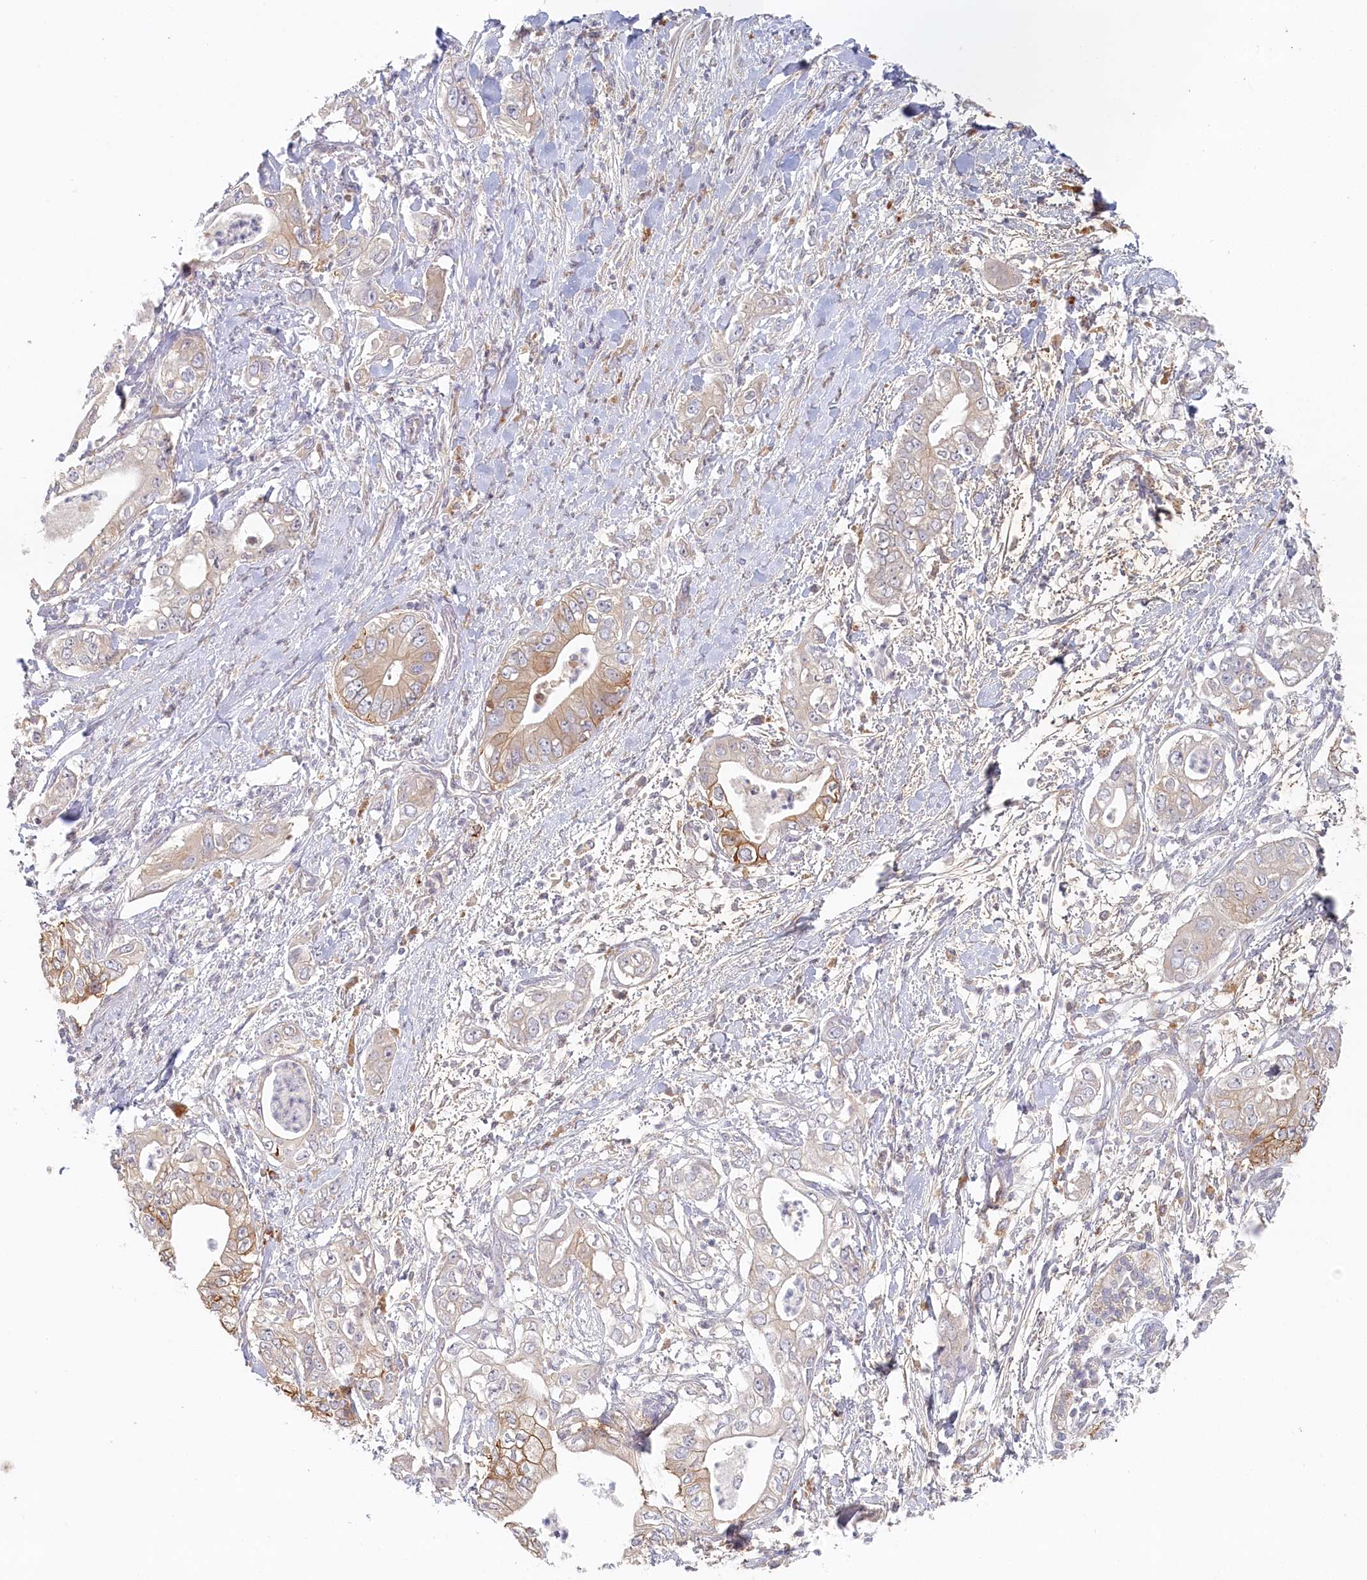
{"staining": {"intensity": "weak", "quantity": "25%-75%", "location": "cytoplasmic/membranous"}, "tissue": "pancreatic cancer", "cell_type": "Tumor cells", "image_type": "cancer", "snomed": [{"axis": "morphology", "description": "Adenocarcinoma, NOS"}, {"axis": "topography", "description": "Pancreas"}], "caption": "Approximately 25%-75% of tumor cells in pancreatic adenocarcinoma show weak cytoplasmic/membranous protein positivity as visualized by brown immunohistochemical staining.", "gene": "VSIG1", "patient": {"sex": "female", "age": 78}}